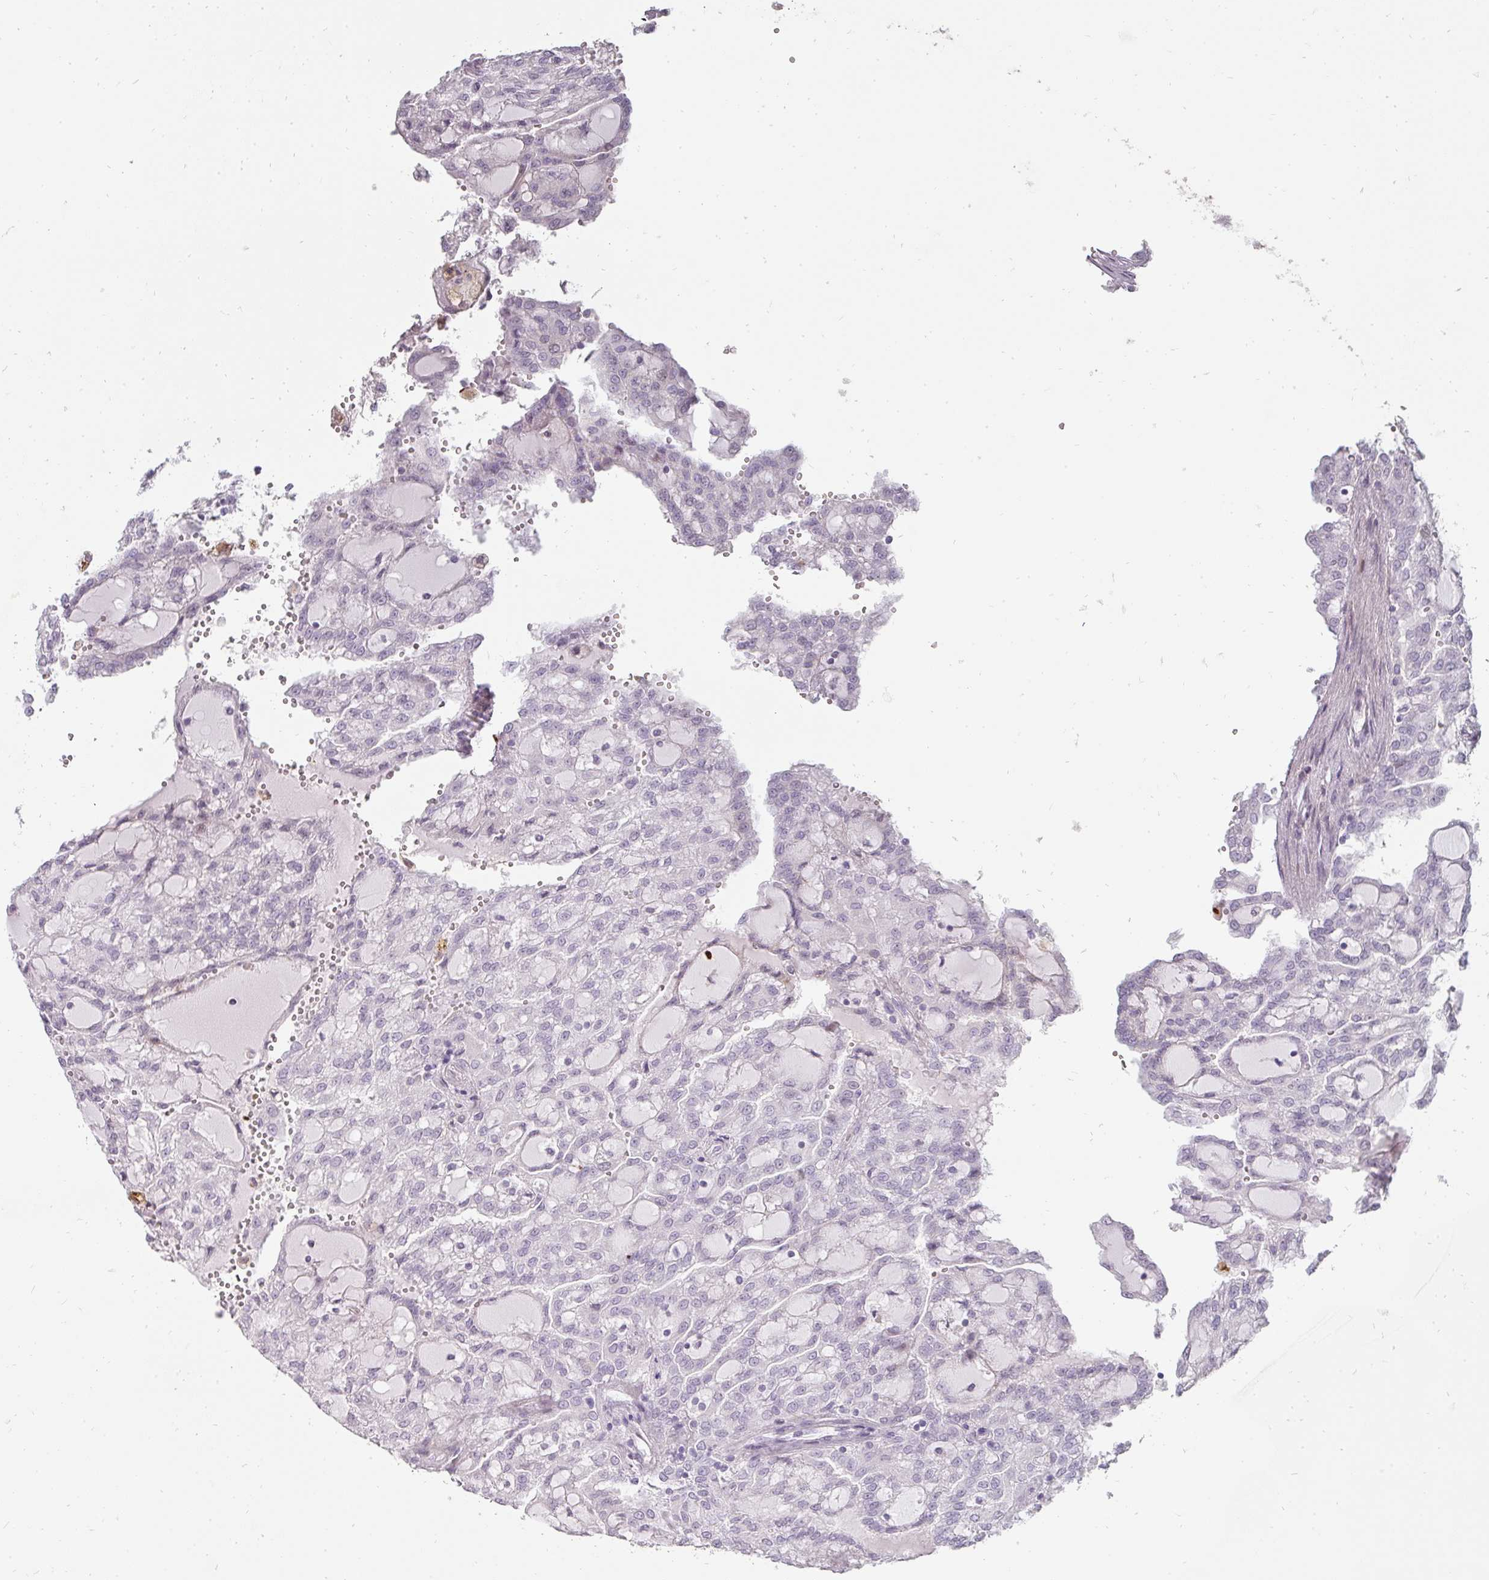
{"staining": {"intensity": "negative", "quantity": "none", "location": "none"}, "tissue": "renal cancer", "cell_type": "Tumor cells", "image_type": "cancer", "snomed": [{"axis": "morphology", "description": "Adenocarcinoma, NOS"}, {"axis": "topography", "description": "Kidney"}], "caption": "Immunohistochemistry image of neoplastic tissue: human renal cancer stained with DAB shows no significant protein positivity in tumor cells.", "gene": "BIK", "patient": {"sex": "male", "age": 63}}